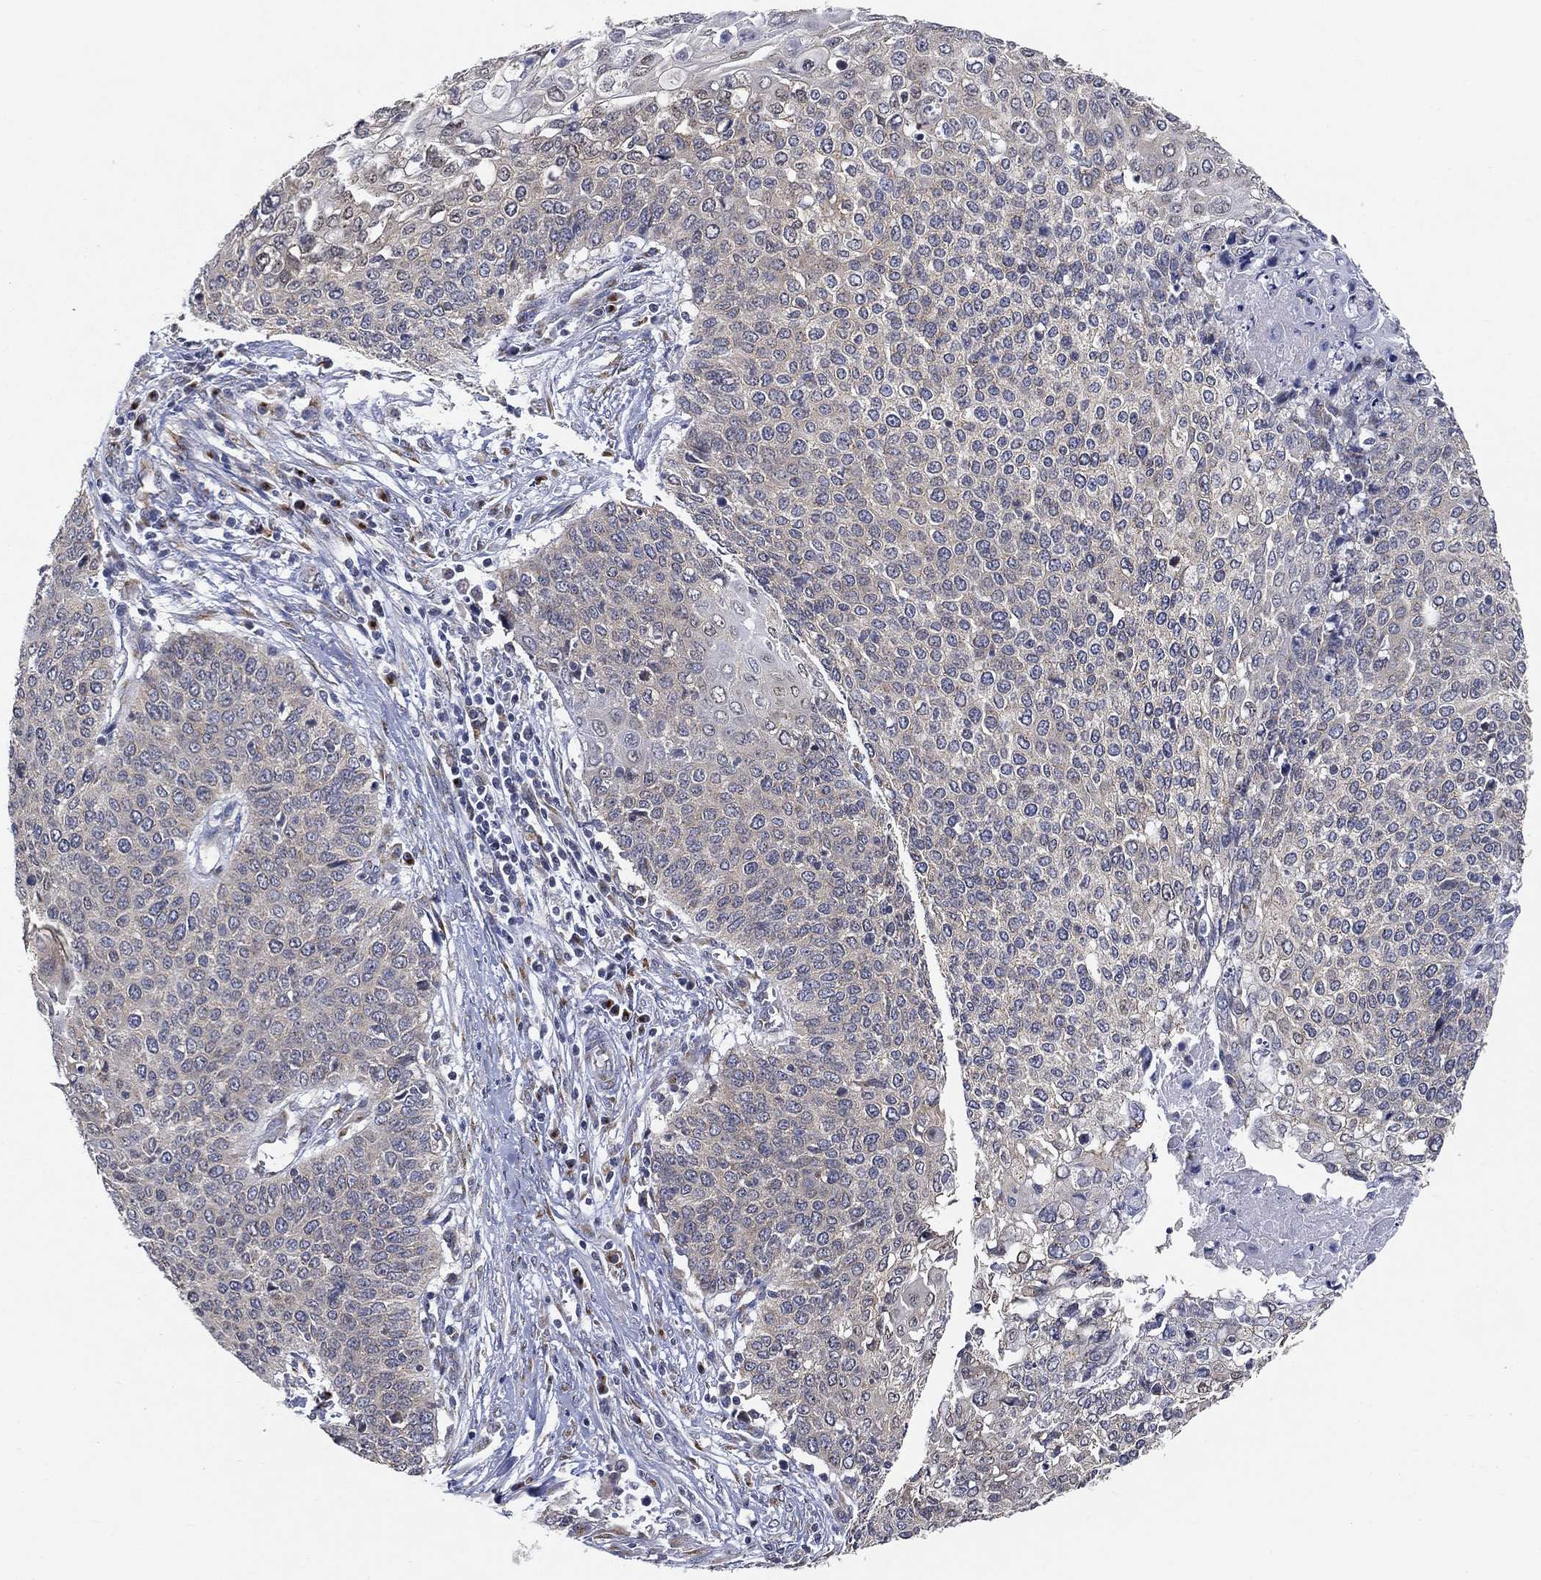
{"staining": {"intensity": "negative", "quantity": "none", "location": "none"}, "tissue": "cervical cancer", "cell_type": "Tumor cells", "image_type": "cancer", "snomed": [{"axis": "morphology", "description": "Squamous cell carcinoma, NOS"}, {"axis": "topography", "description": "Cervix"}], "caption": "Immunohistochemistry (IHC) histopathology image of cervical cancer (squamous cell carcinoma) stained for a protein (brown), which demonstrates no positivity in tumor cells. (DAB immunohistochemistry (IHC), high magnification).", "gene": "TICAM1", "patient": {"sex": "female", "age": 39}}